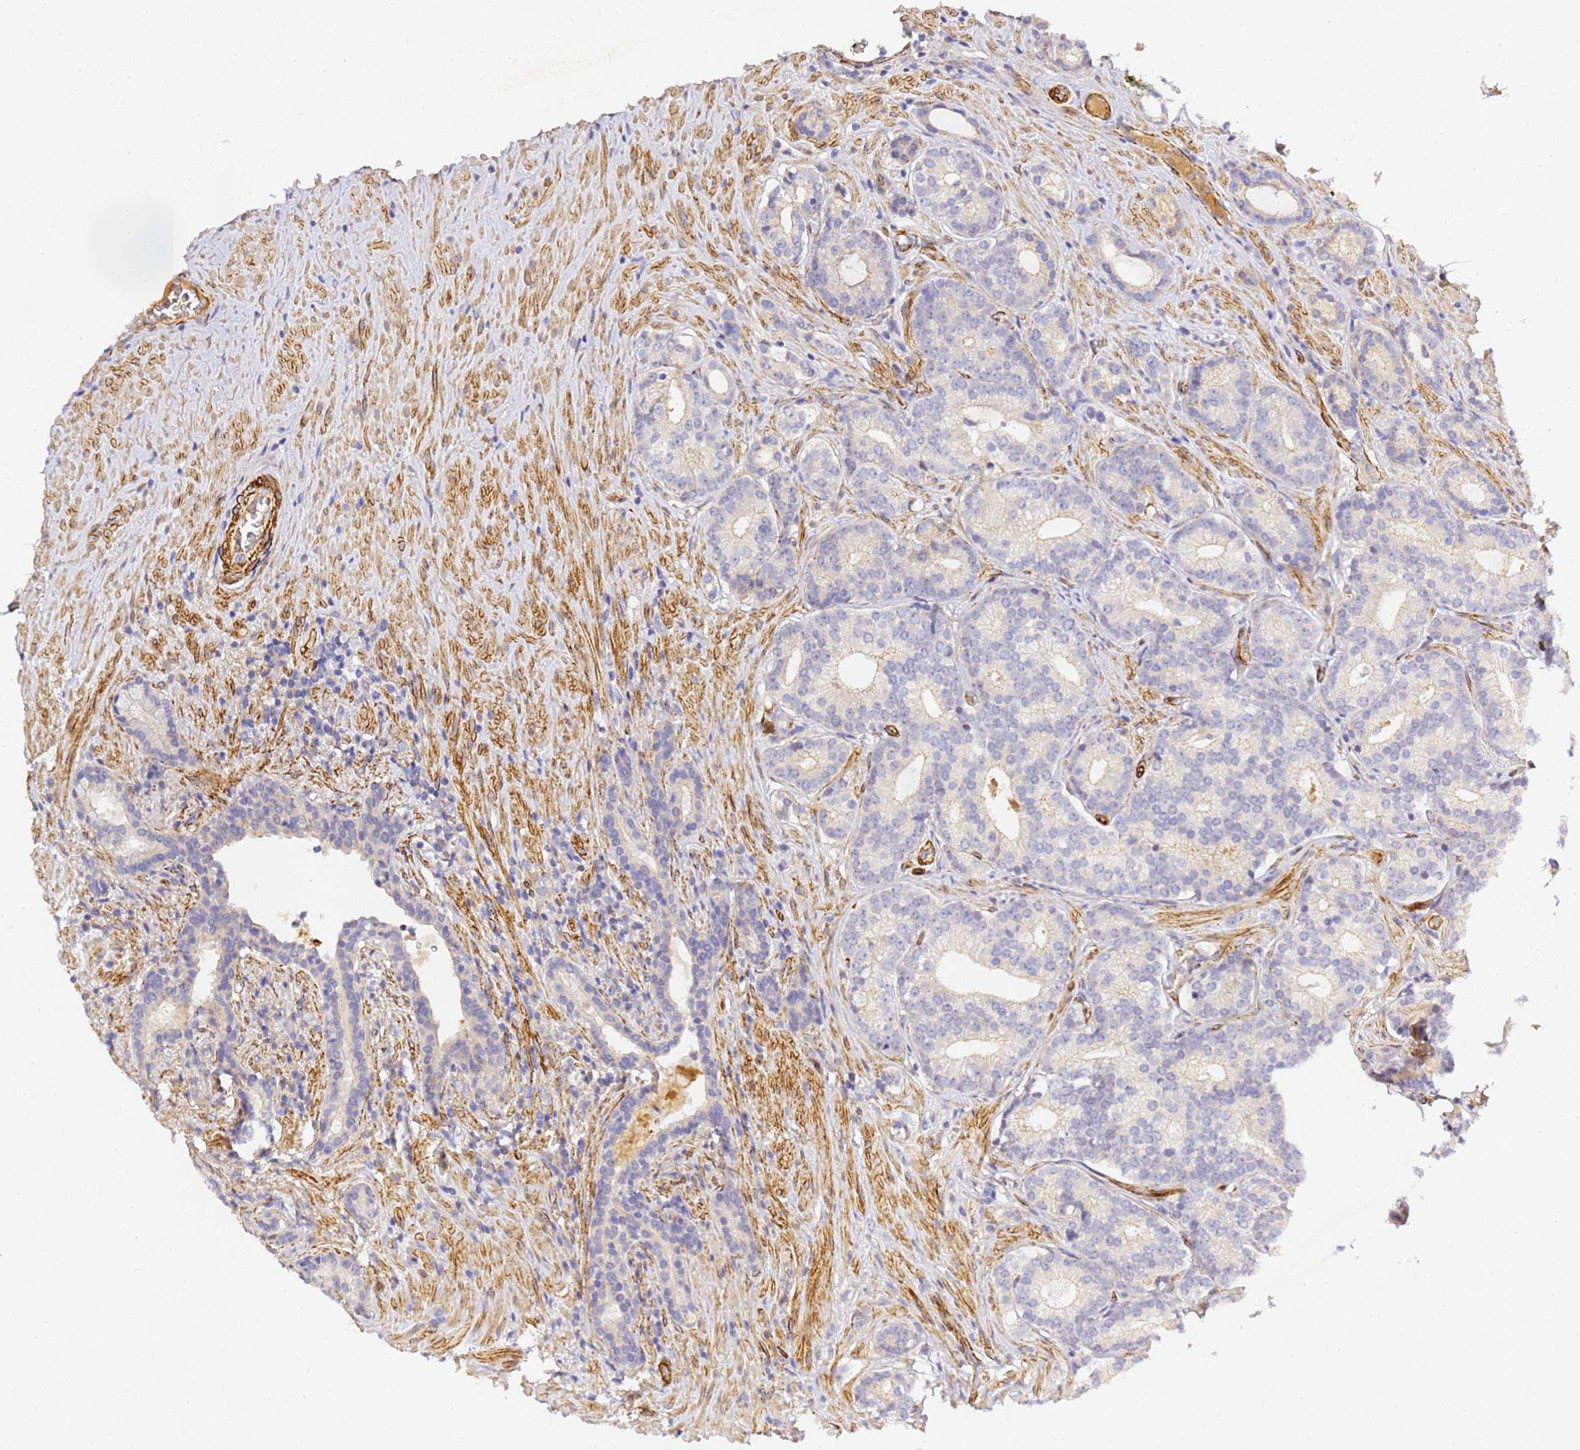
{"staining": {"intensity": "negative", "quantity": "none", "location": "none"}, "tissue": "prostate cancer", "cell_type": "Tumor cells", "image_type": "cancer", "snomed": [{"axis": "morphology", "description": "Adenocarcinoma, Low grade"}, {"axis": "topography", "description": "Prostate"}], "caption": "Immunohistochemistry photomicrograph of prostate cancer (adenocarcinoma (low-grade)) stained for a protein (brown), which demonstrates no expression in tumor cells.", "gene": "CFH", "patient": {"sex": "male", "age": 71}}